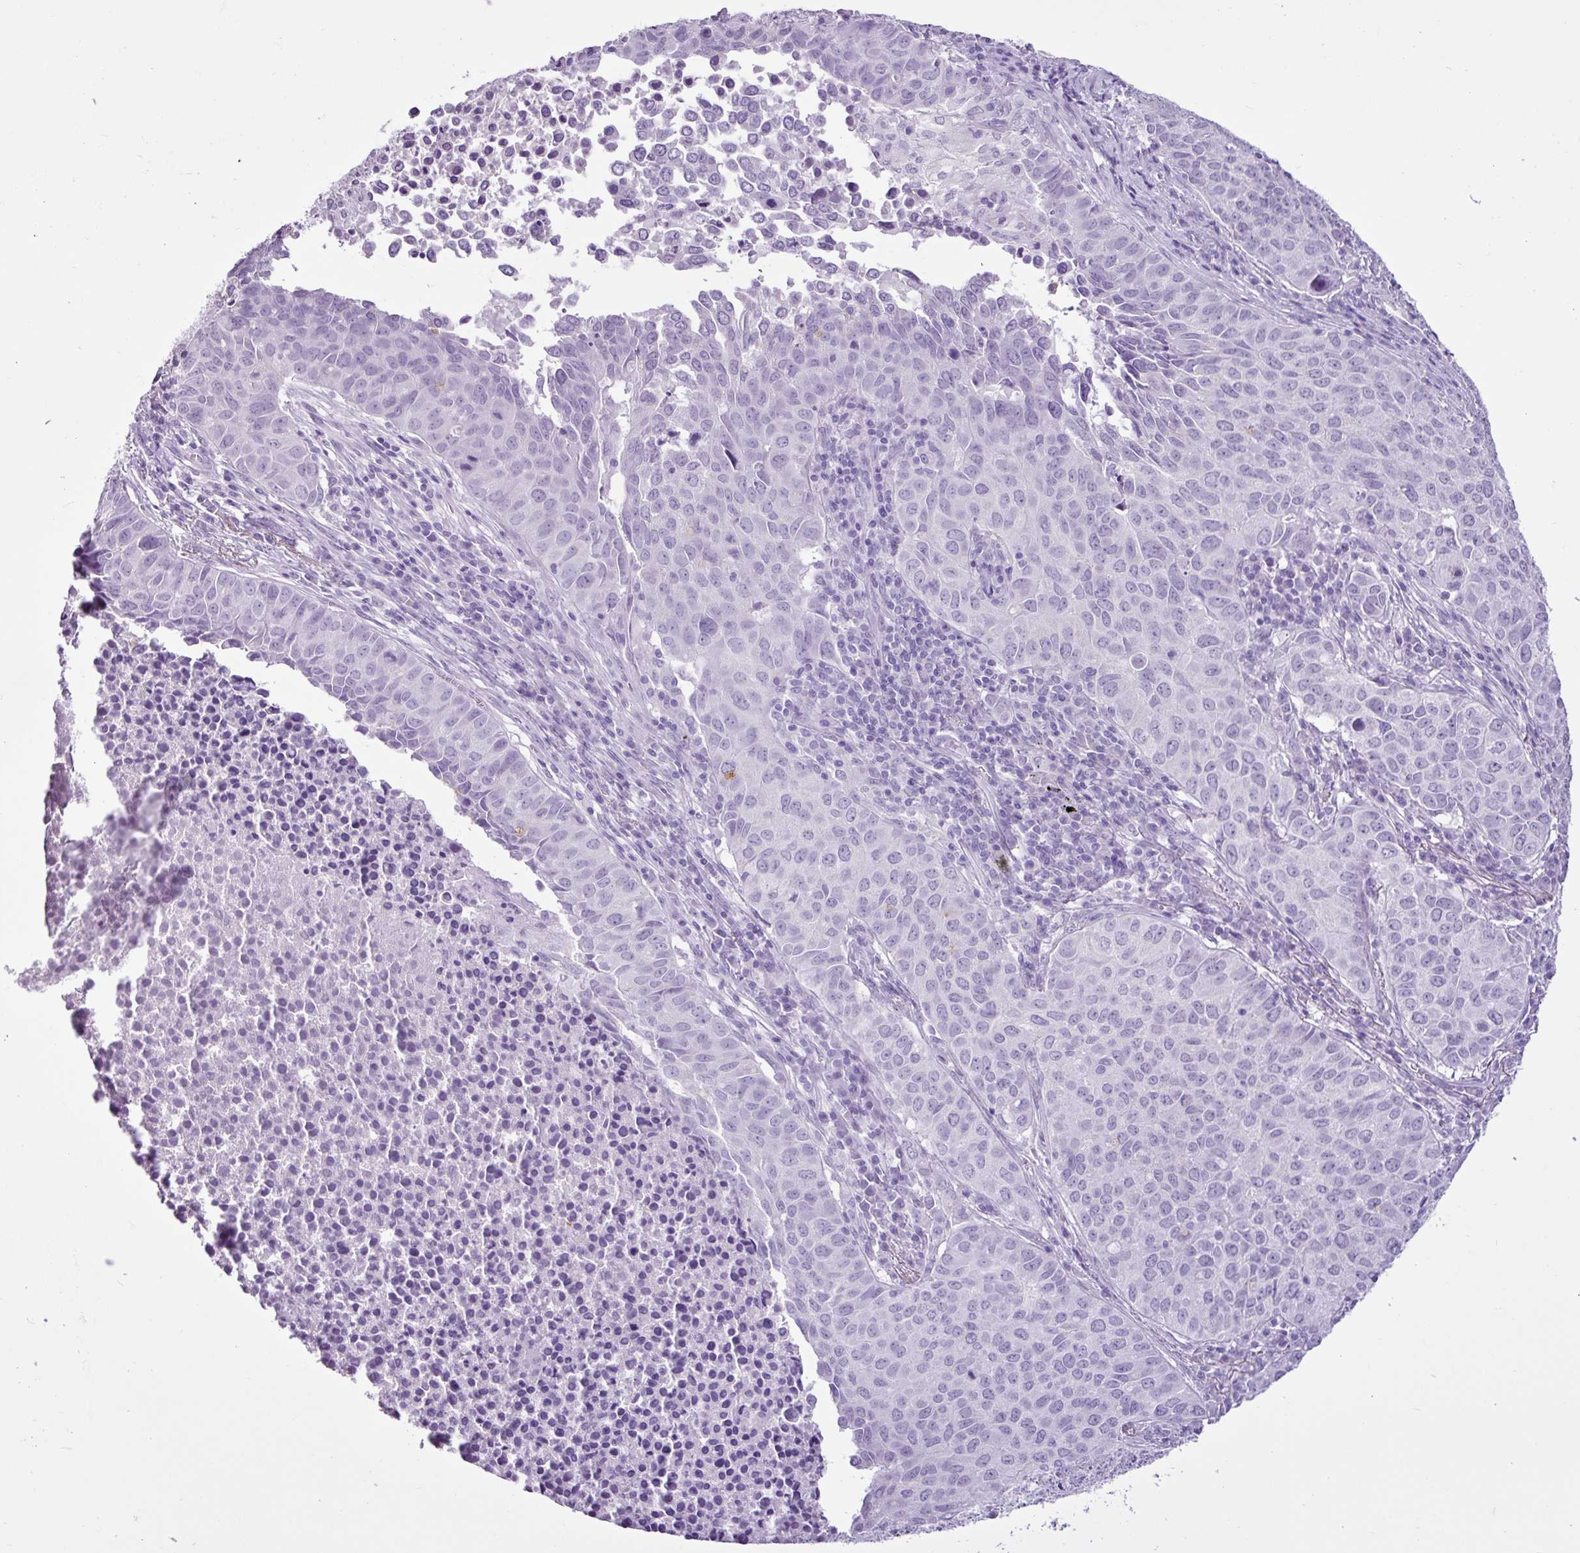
{"staining": {"intensity": "negative", "quantity": "none", "location": "none"}, "tissue": "lung cancer", "cell_type": "Tumor cells", "image_type": "cancer", "snomed": [{"axis": "morphology", "description": "Adenocarcinoma, NOS"}, {"axis": "topography", "description": "Lung"}], "caption": "Immunohistochemical staining of lung adenocarcinoma reveals no significant staining in tumor cells.", "gene": "PGR", "patient": {"sex": "female", "age": 50}}